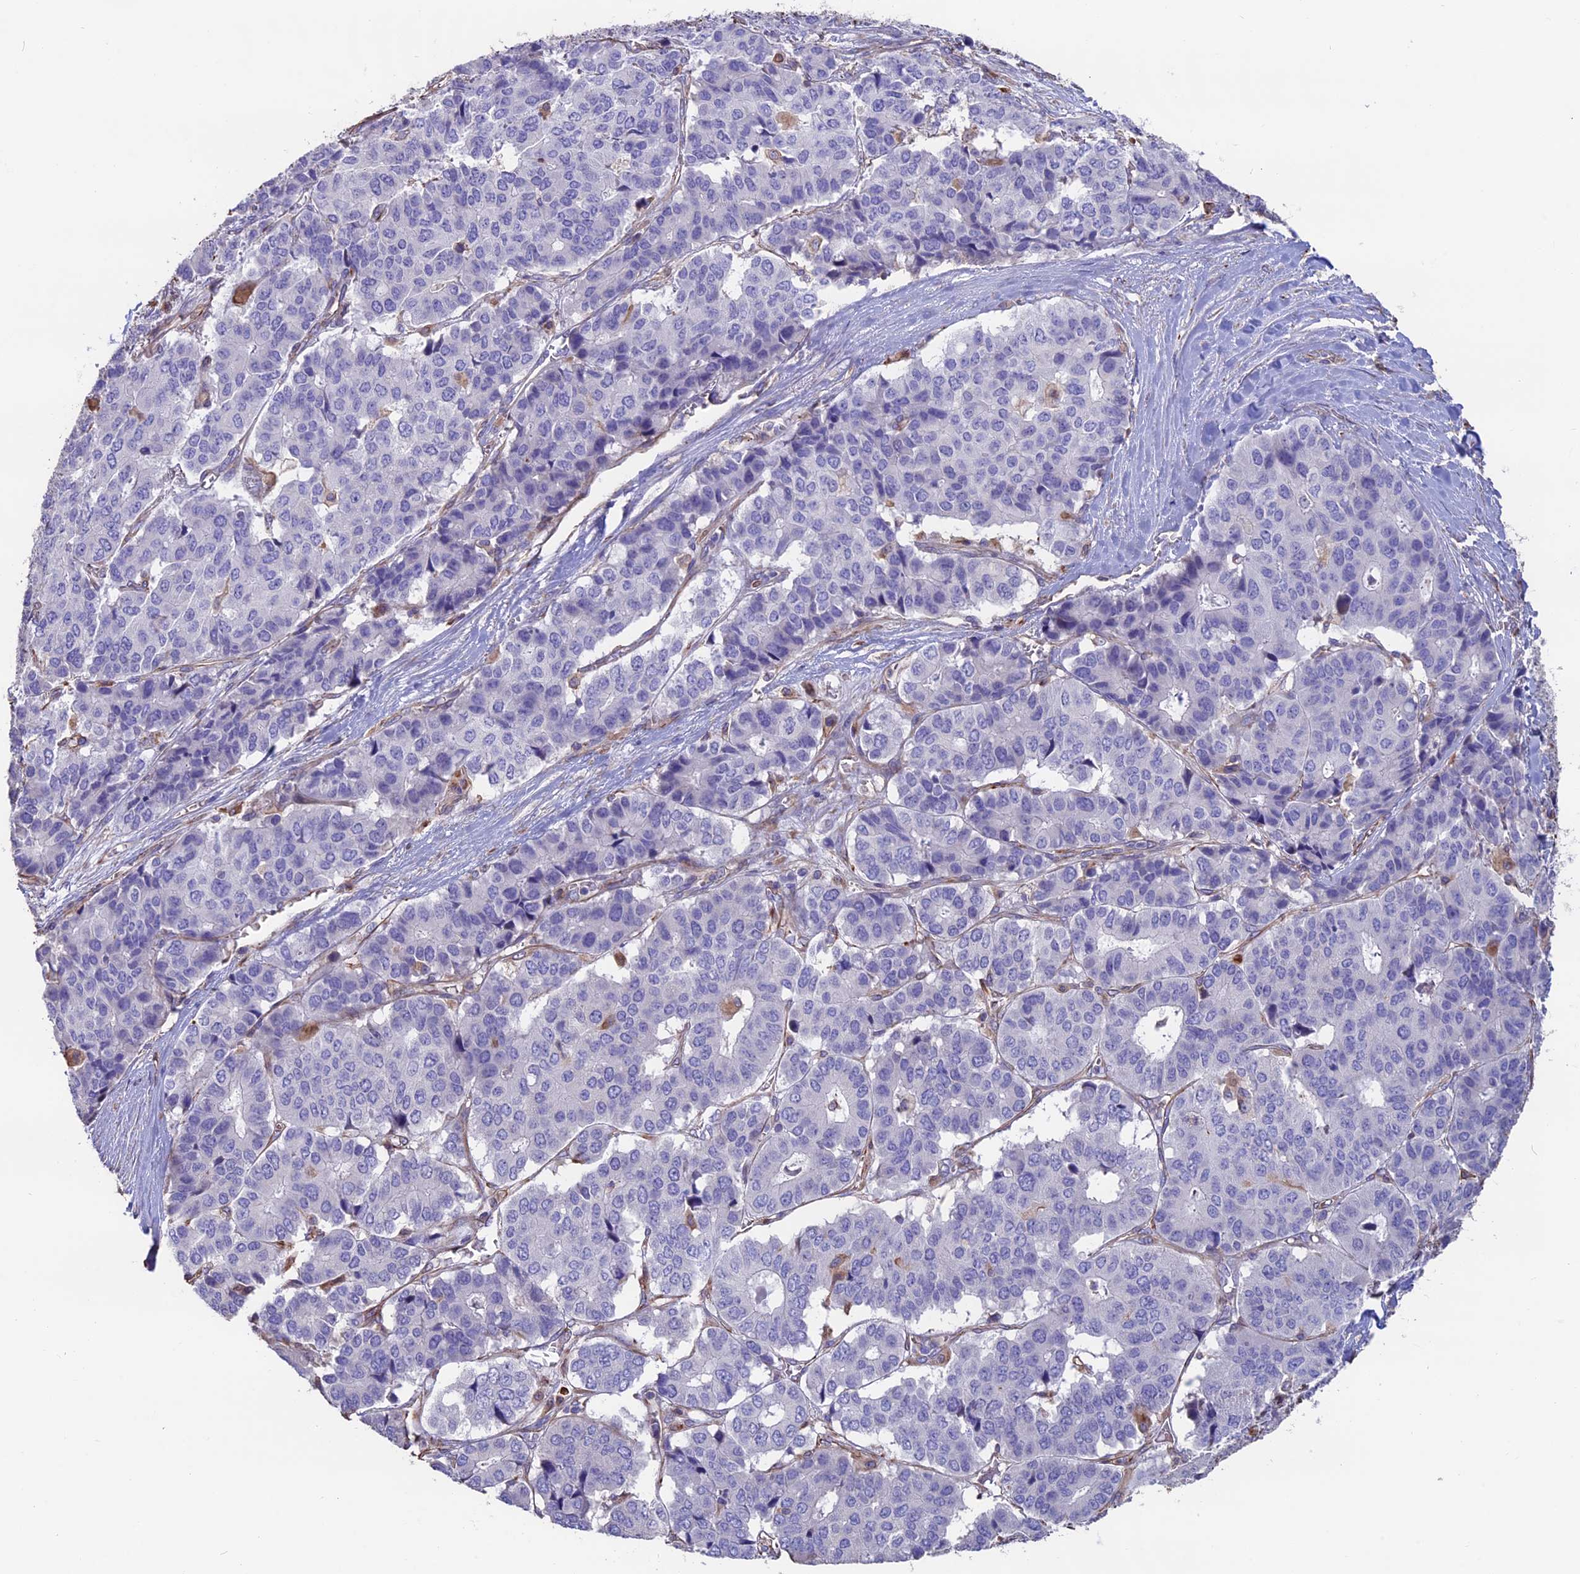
{"staining": {"intensity": "negative", "quantity": "none", "location": "none"}, "tissue": "pancreatic cancer", "cell_type": "Tumor cells", "image_type": "cancer", "snomed": [{"axis": "morphology", "description": "Adenocarcinoma, NOS"}, {"axis": "topography", "description": "Pancreas"}], "caption": "A high-resolution micrograph shows immunohistochemistry (IHC) staining of pancreatic adenocarcinoma, which exhibits no significant expression in tumor cells. (DAB (3,3'-diaminobenzidine) immunohistochemistry (IHC) with hematoxylin counter stain).", "gene": "SEH1L", "patient": {"sex": "male", "age": 50}}